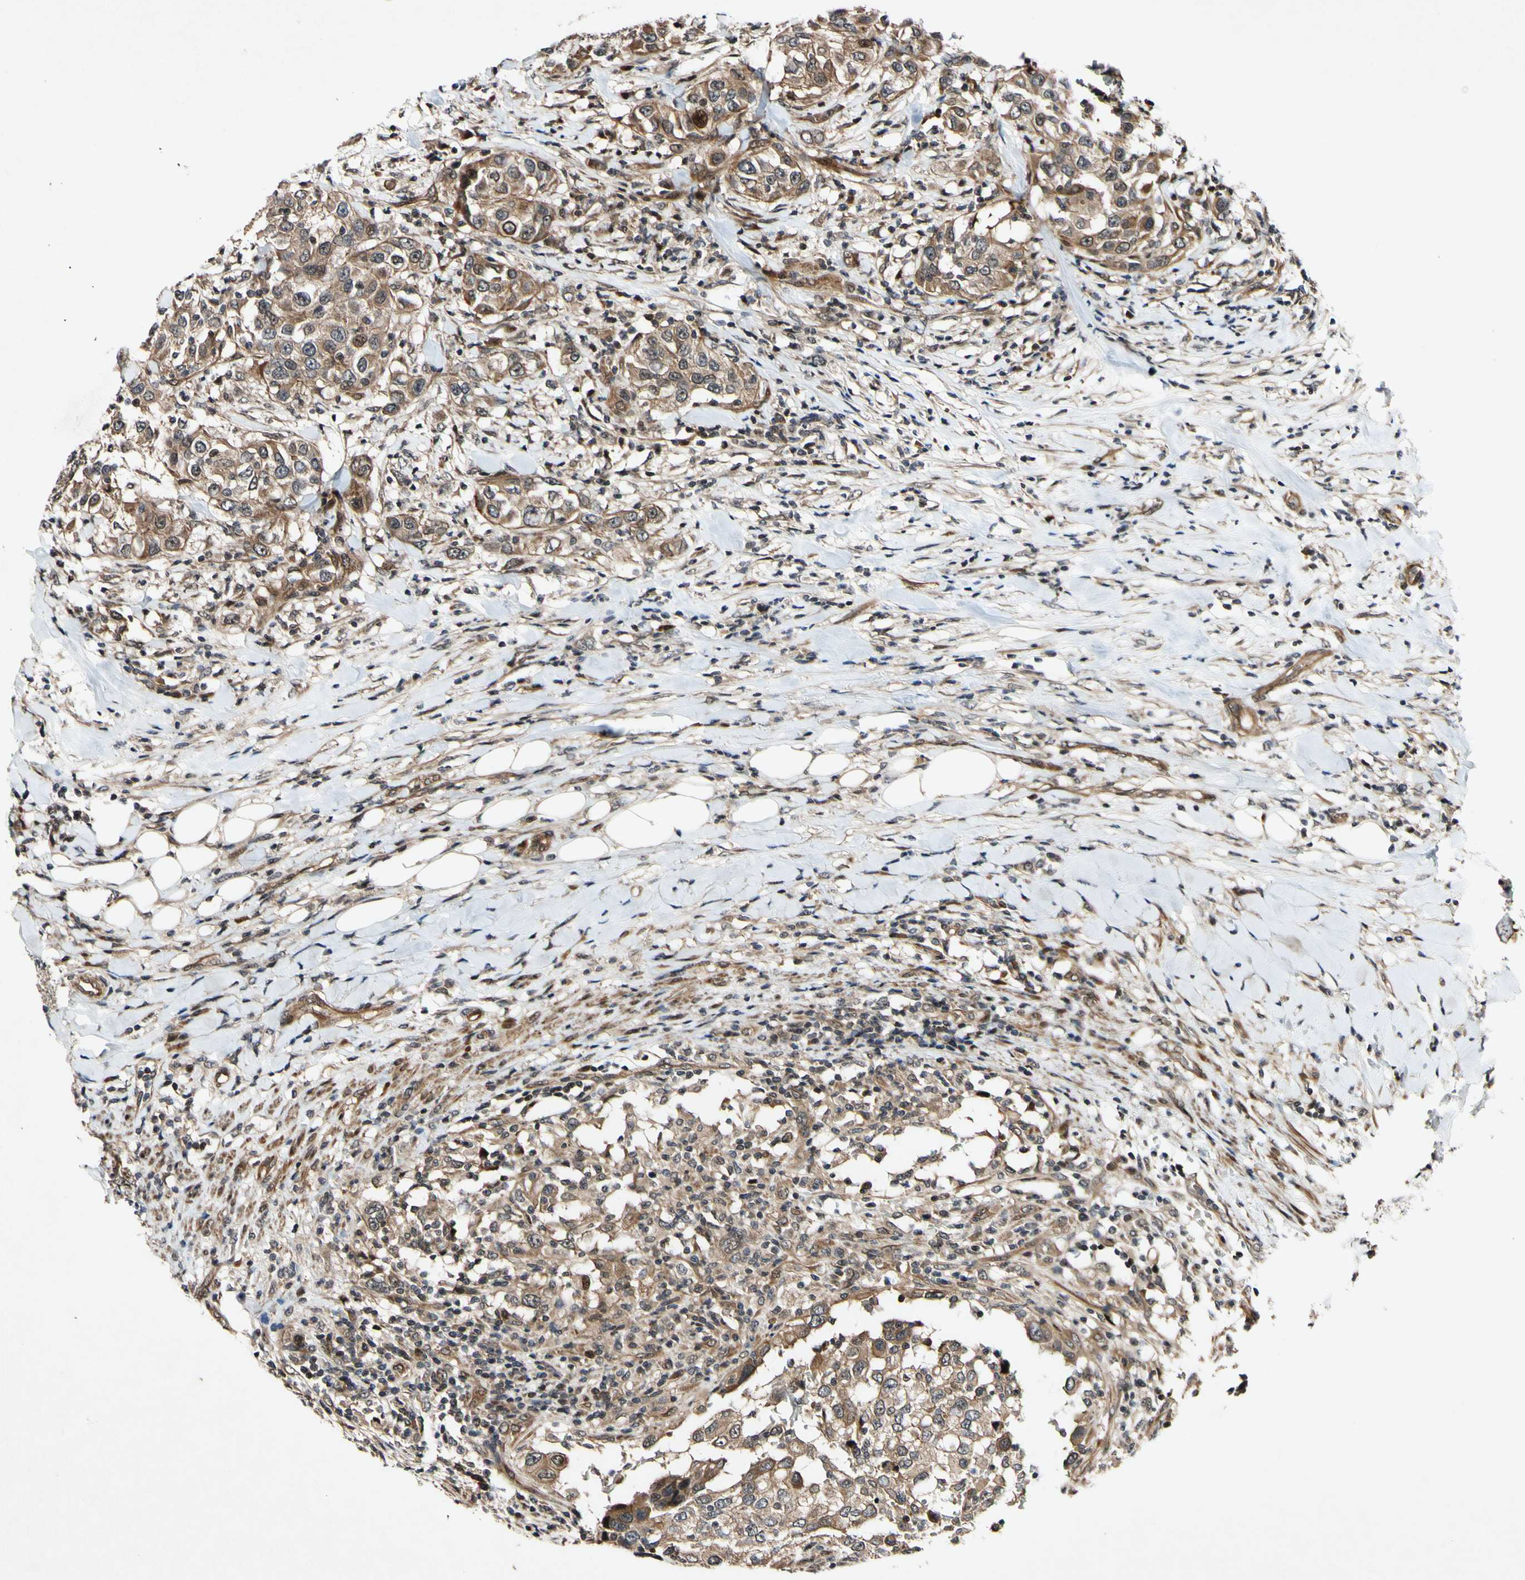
{"staining": {"intensity": "moderate", "quantity": ">75%", "location": "cytoplasmic/membranous"}, "tissue": "urothelial cancer", "cell_type": "Tumor cells", "image_type": "cancer", "snomed": [{"axis": "morphology", "description": "Urothelial carcinoma, High grade"}, {"axis": "topography", "description": "Urinary bladder"}], "caption": "Immunohistochemical staining of urothelial carcinoma (high-grade) exhibits medium levels of moderate cytoplasmic/membranous staining in about >75% of tumor cells.", "gene": "CSNK1E", "patient": {"sex": "female", "age": 80}}